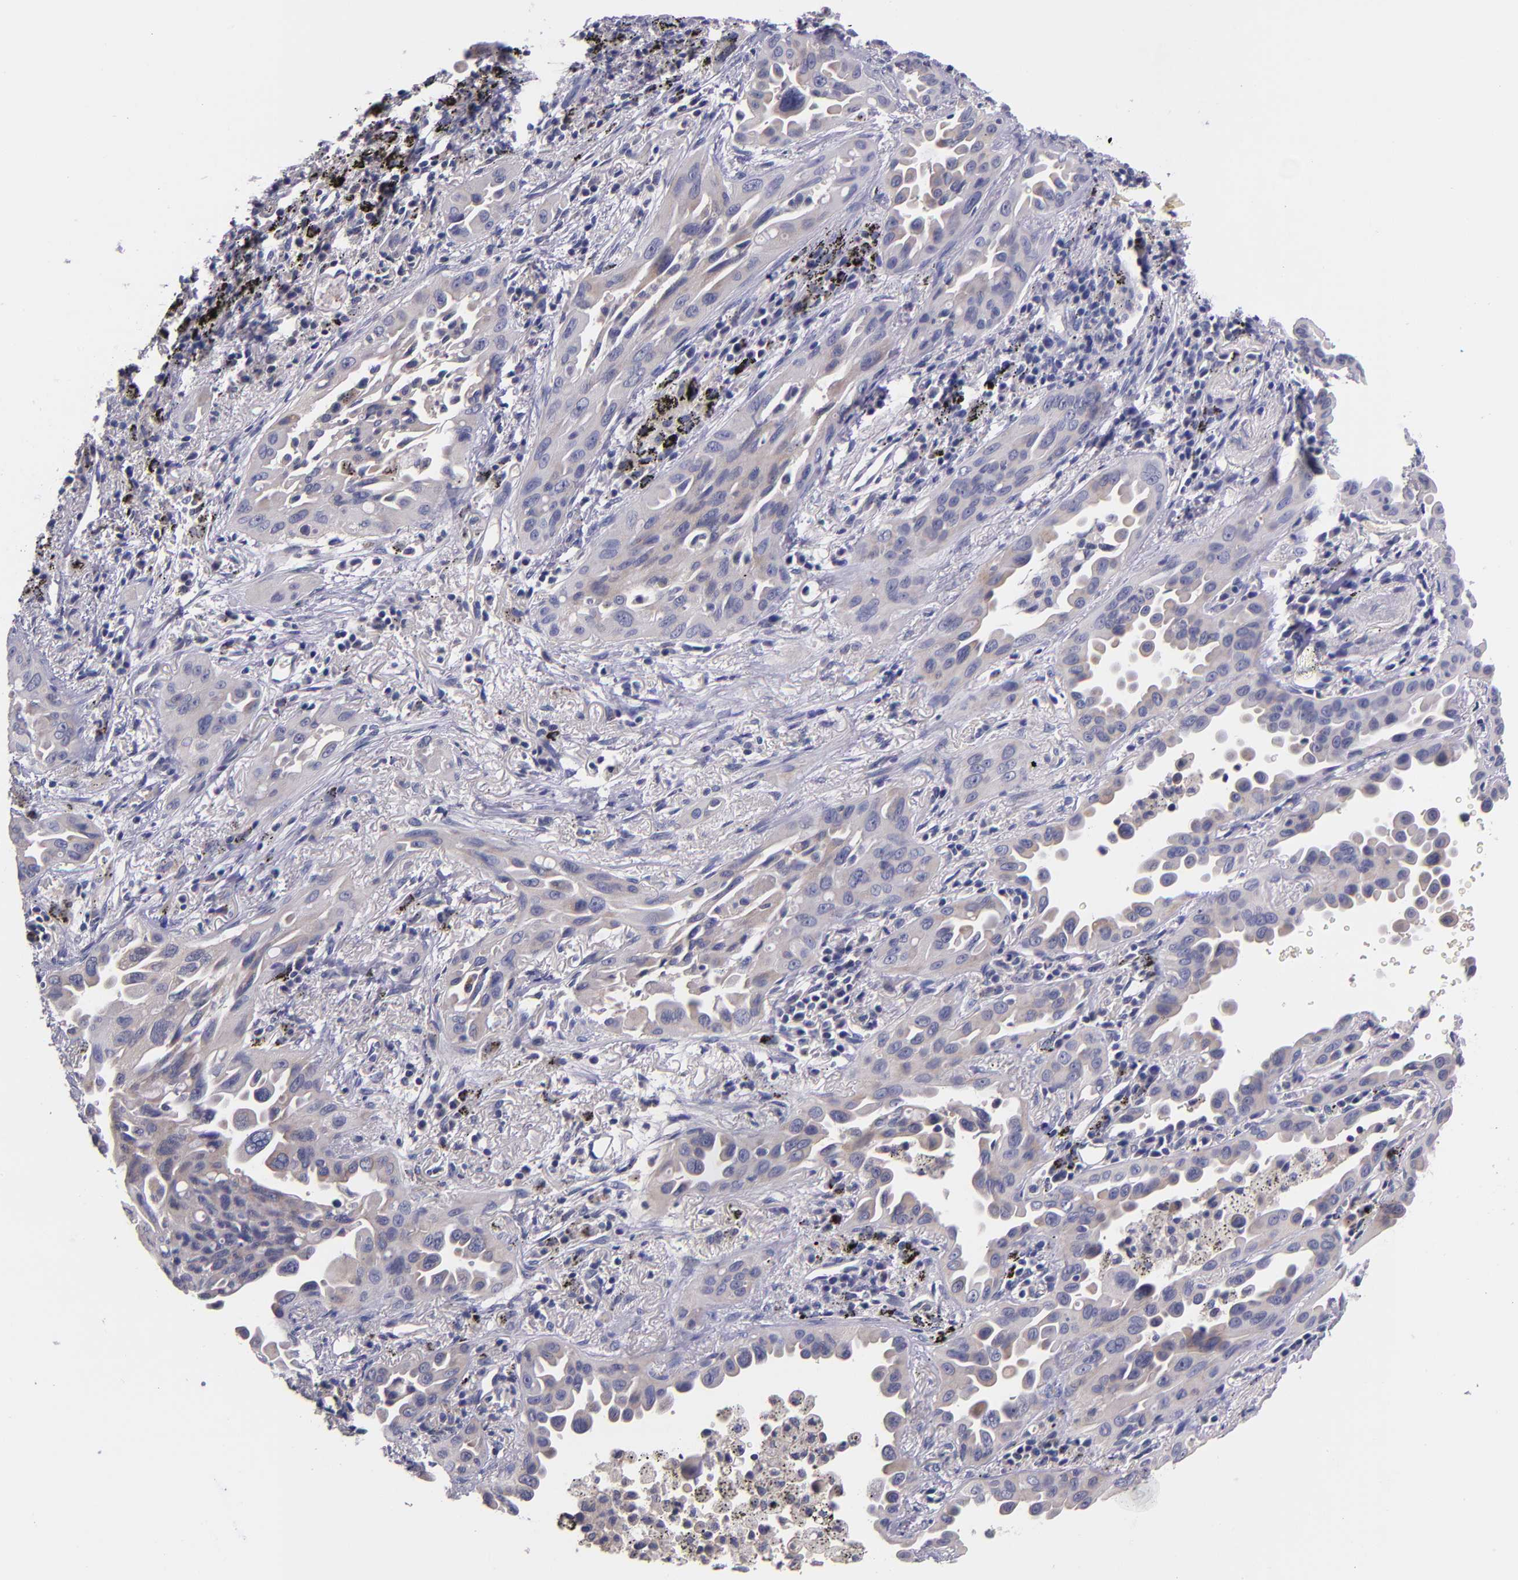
{"staining": {"intensity": "weak", "quantity": ">75%", "location": "cytoplasmic/membranous"}, "tissue": "lung cancer", "cell_type": "Tumor cells", "image_type": "cancer", "snomed": [{"axis": "morphology", "description": "Adenocarcinoma, NOS"}, {"axis": "topography", "description": "Lung"}], "caption": "IHC of lung cancer (adenocarcinoma) exhibits low levels of weak cytoplasmic/membranous staining in approximately >75% of tumor cells.", "gene": "RBP4", "patient": {"sex": "male", "age": 68}}